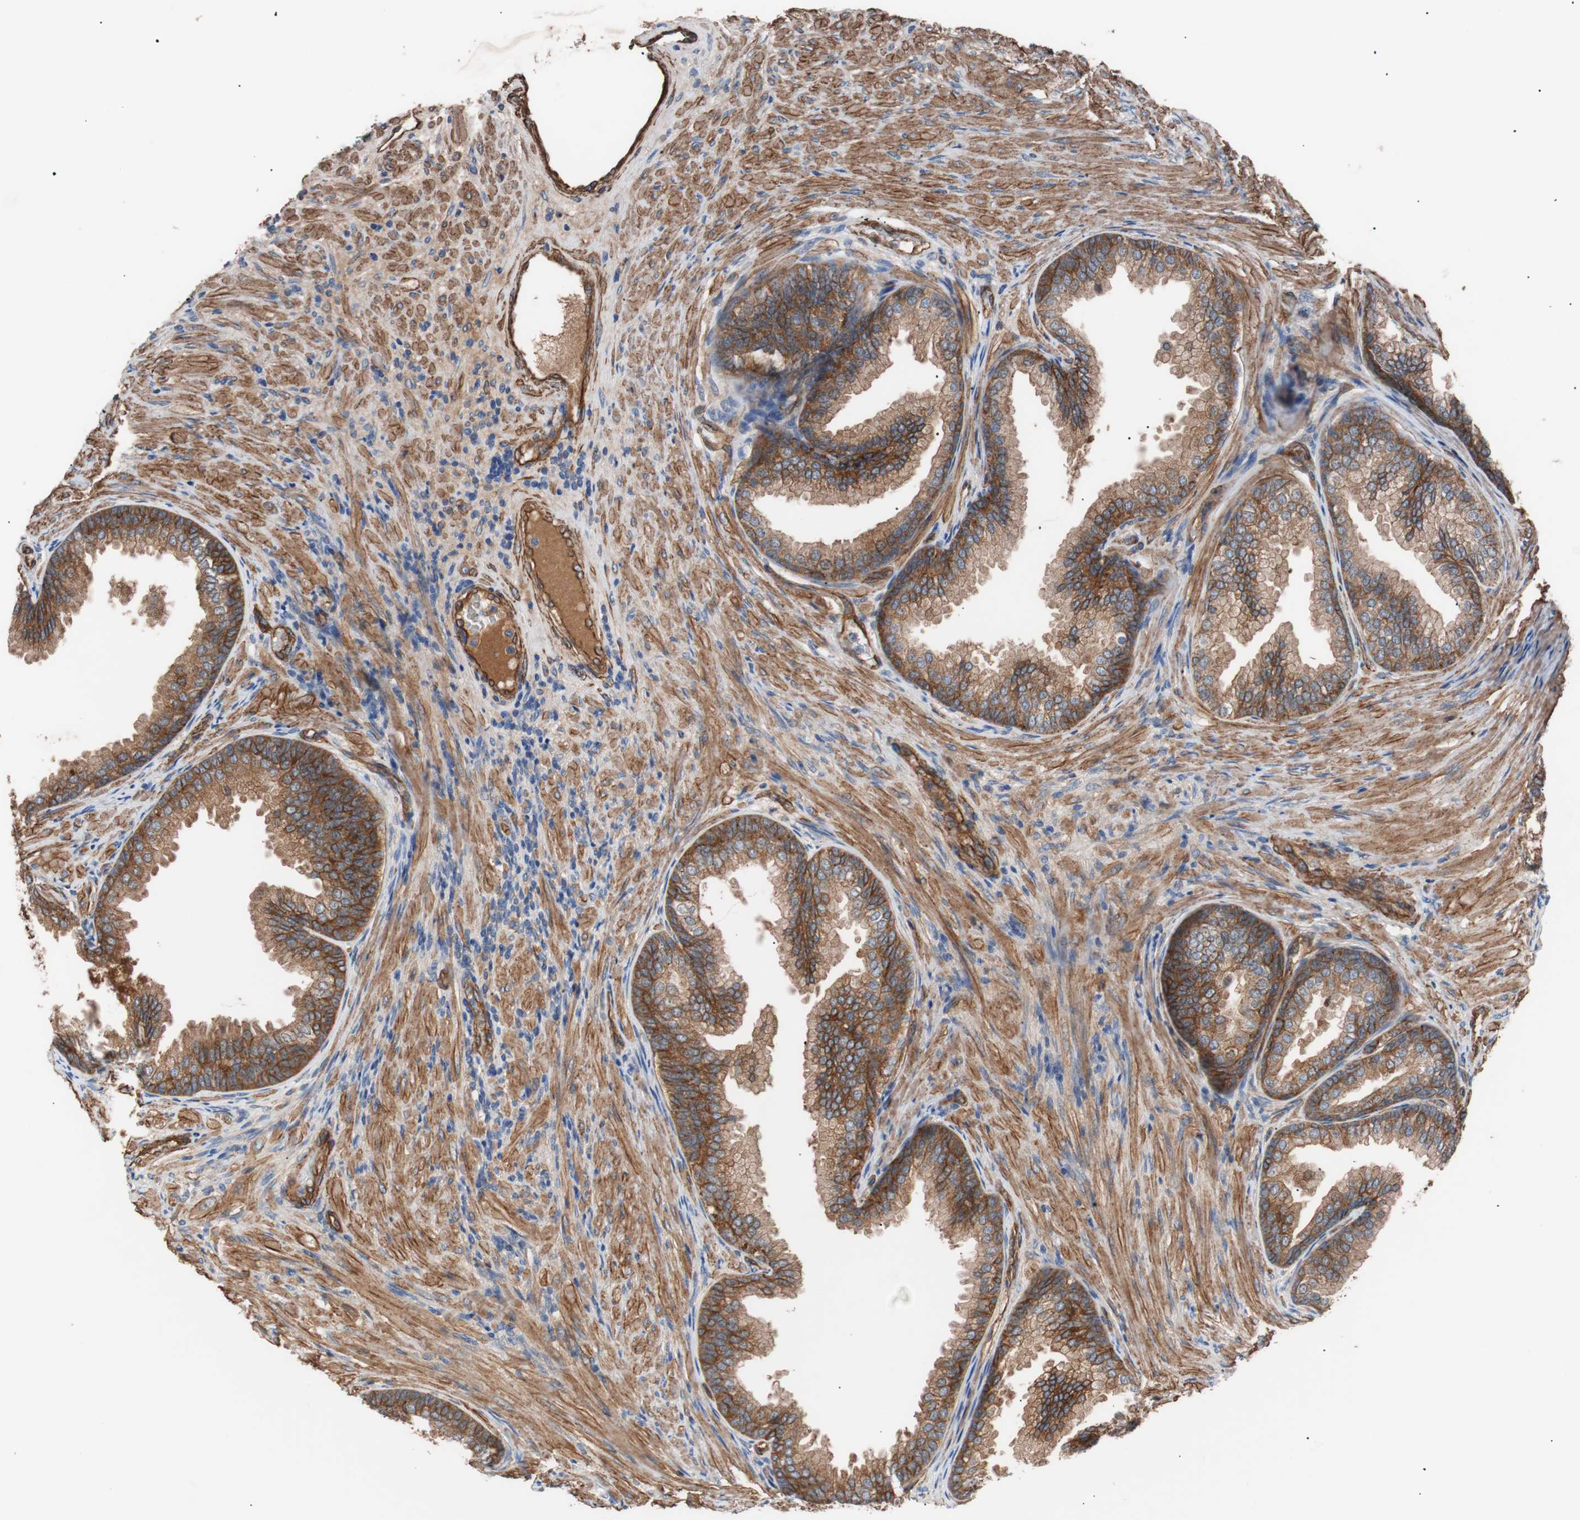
{"staining": {"intensity": "strong", "quantity": ">75%", "location": "cytoplasmic/membranous"}, "tissue": "prostate", "cell_type": "Glandular cells", "image_type": "normal", "snomed": [{"axis": "morphology", "description": "Normal tissue, NOS"}, {"axis": "topography", "description": "Prostate"}], "caption": "Immunohistochemical staining of unremarkable human prostate shows >75% levels of strong cytoplasmic/membranous protein expression in approximately >75% of glandular cells.", "gene": "SPINT1", "patient": {"sex": "male", "age": 76}}